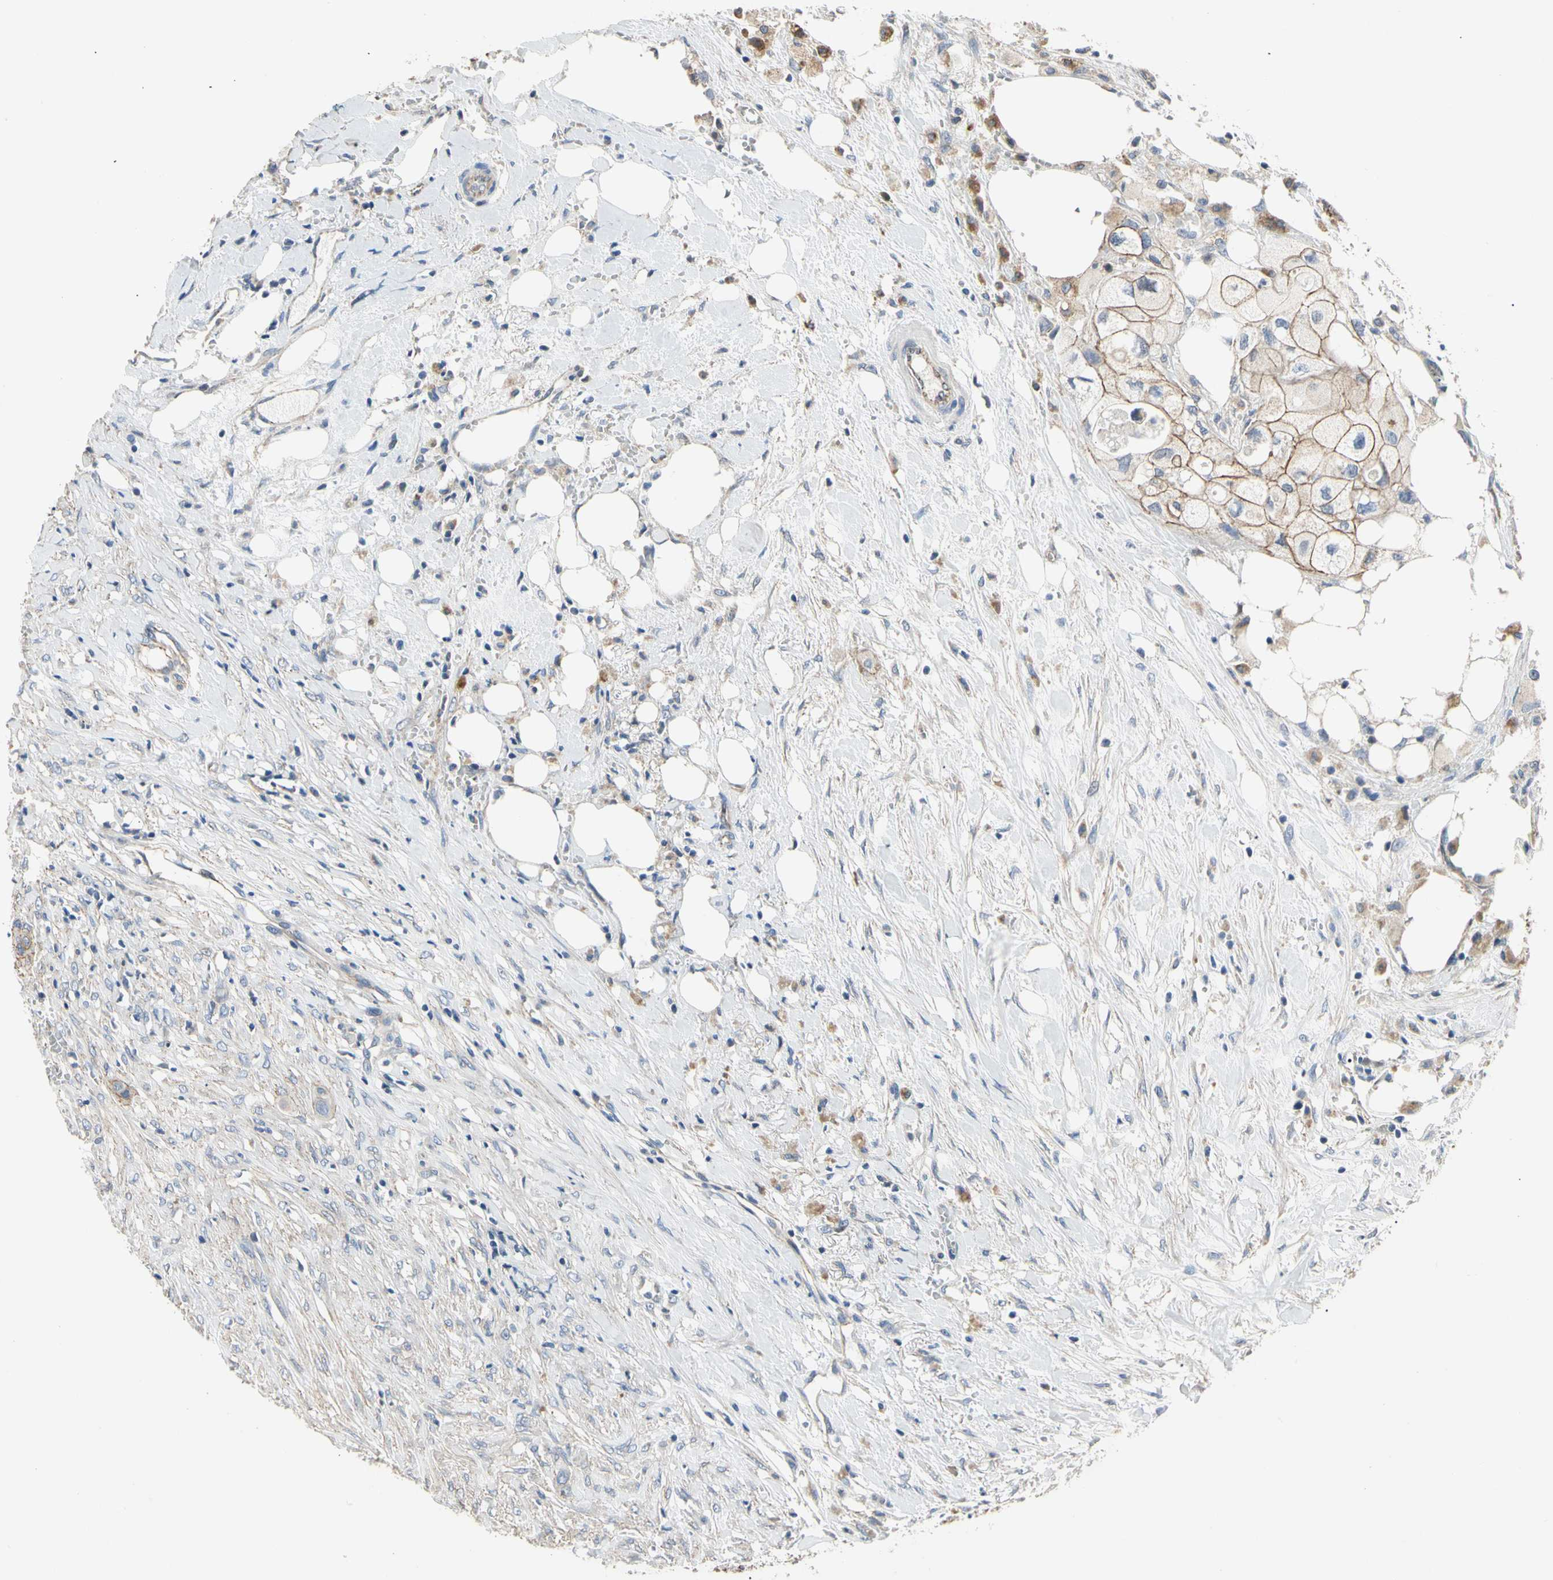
{"staining": {"intensity": "moderate", "quantity": "25%-75%", "location": "cytoplasmic/membranous"}, "tissue": "colorectal cancer", "cell_type": "Tumor cells", "image_type": "cancer", "snomed": [{"axis": "morphology", "description": "Adenocarcinoma, NOS"}, {"axis": "topography", "description": "Colon"}], "caption": "A medium amount of moderate cytoplasmic/membranous expression is seen in approximately 25%-75% of tumor cells in adenocarcinoma (colorectal) tissue.", "gene": "LGR6", "patient": {"sex": "female", "age": 57}}